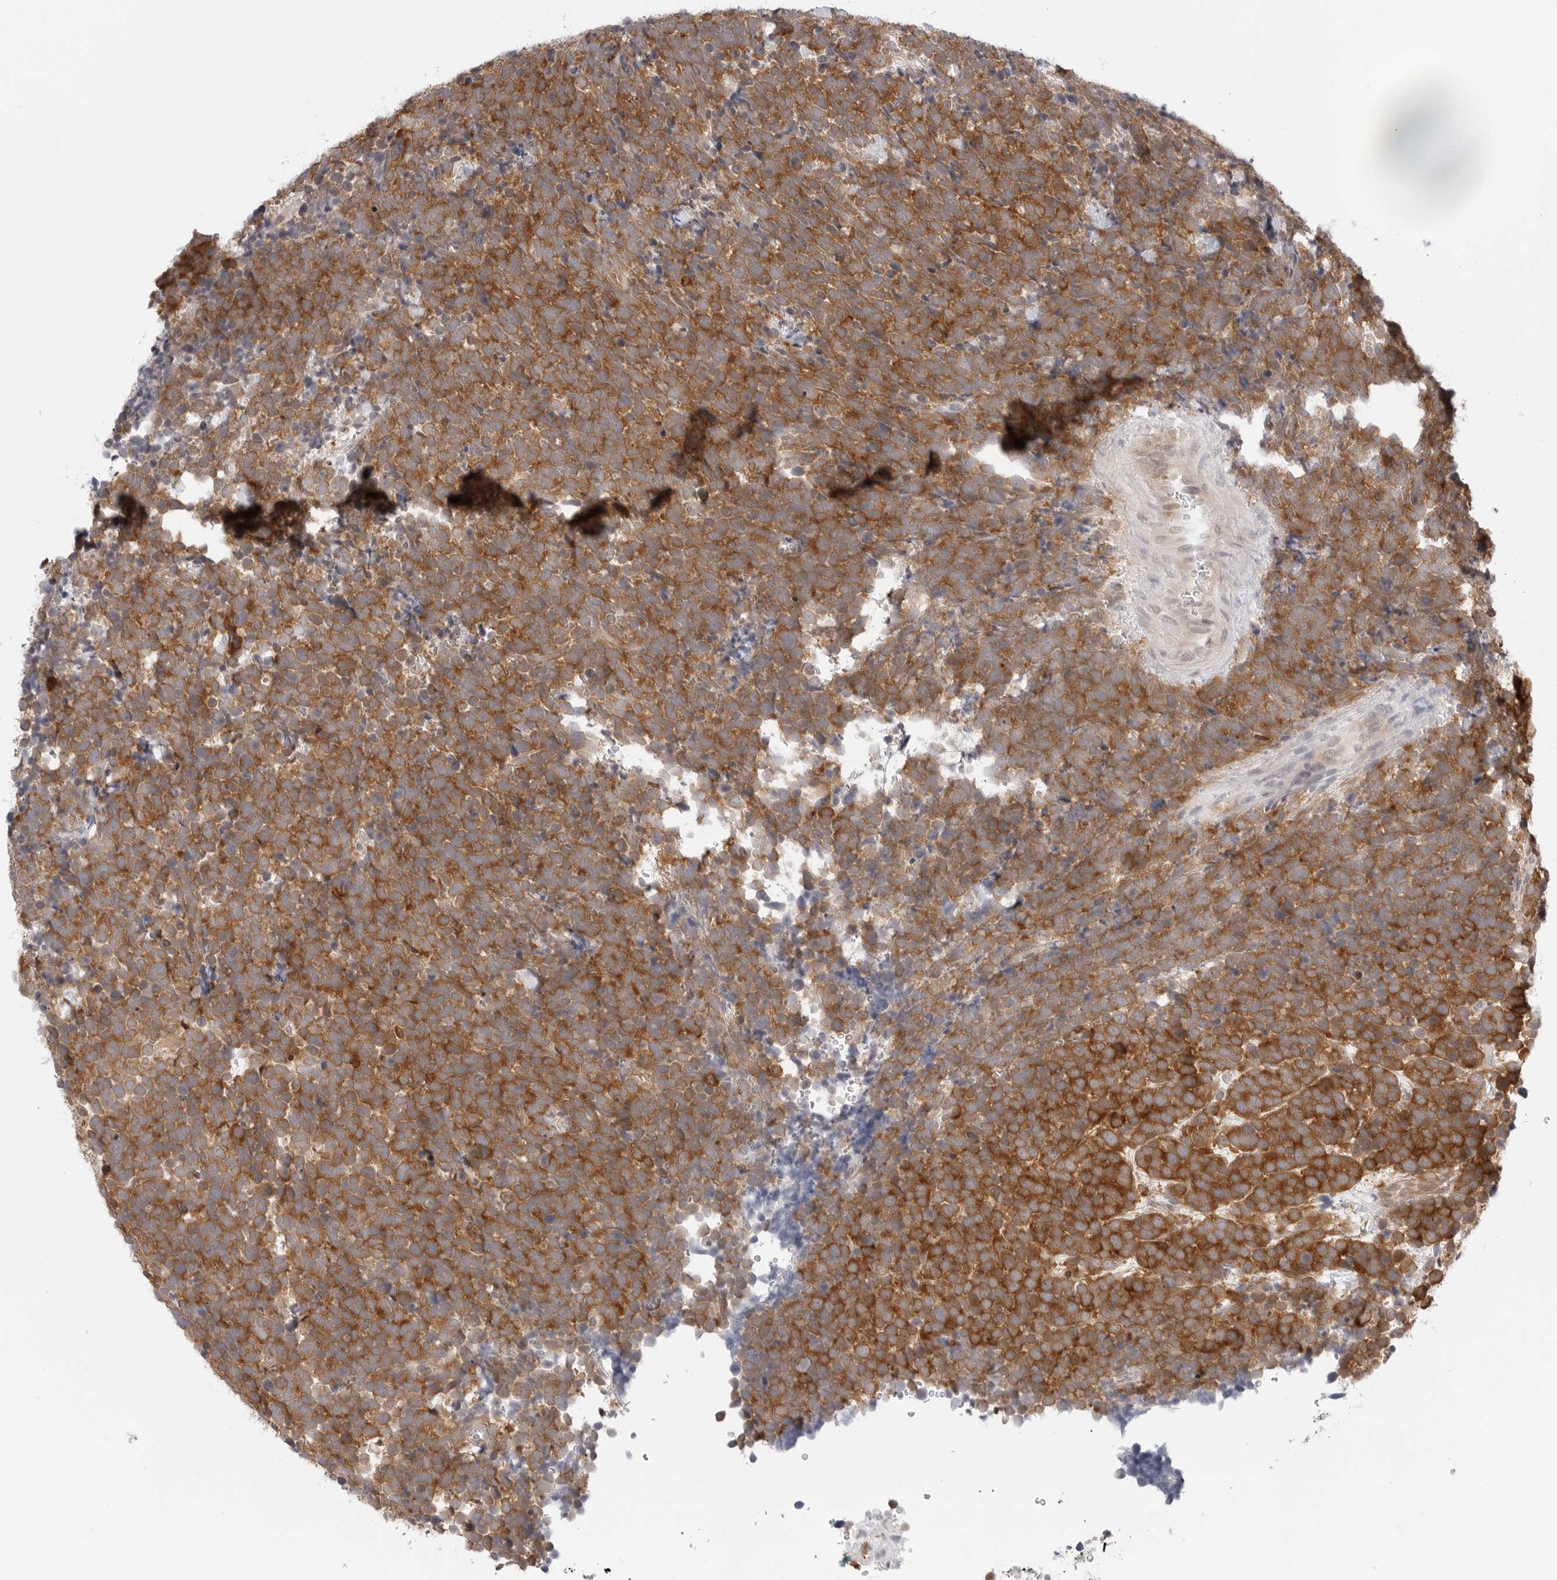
{"staining": {"intensity": "strong", "quantity": ">75%", "location": "cytoplasmic/membranous"}, "tissue": "urothelial cancer", "cell_type": "Tumor cells", "image_type": "cancer", "snomed": [{"axis": "morphology", "description": "Urothelial carcinoma, High grade"}, {"axis": "topography", "description": "Urinary bladder"}], "caption": "Protein analysis of urothelial carcinoma (high-grade) tissue exhibits strong cytoplasmic/membranous expression in about >75% of tumor cells.", "gene": "NUDC", "patient": {"sex": "female", "age": 82}}